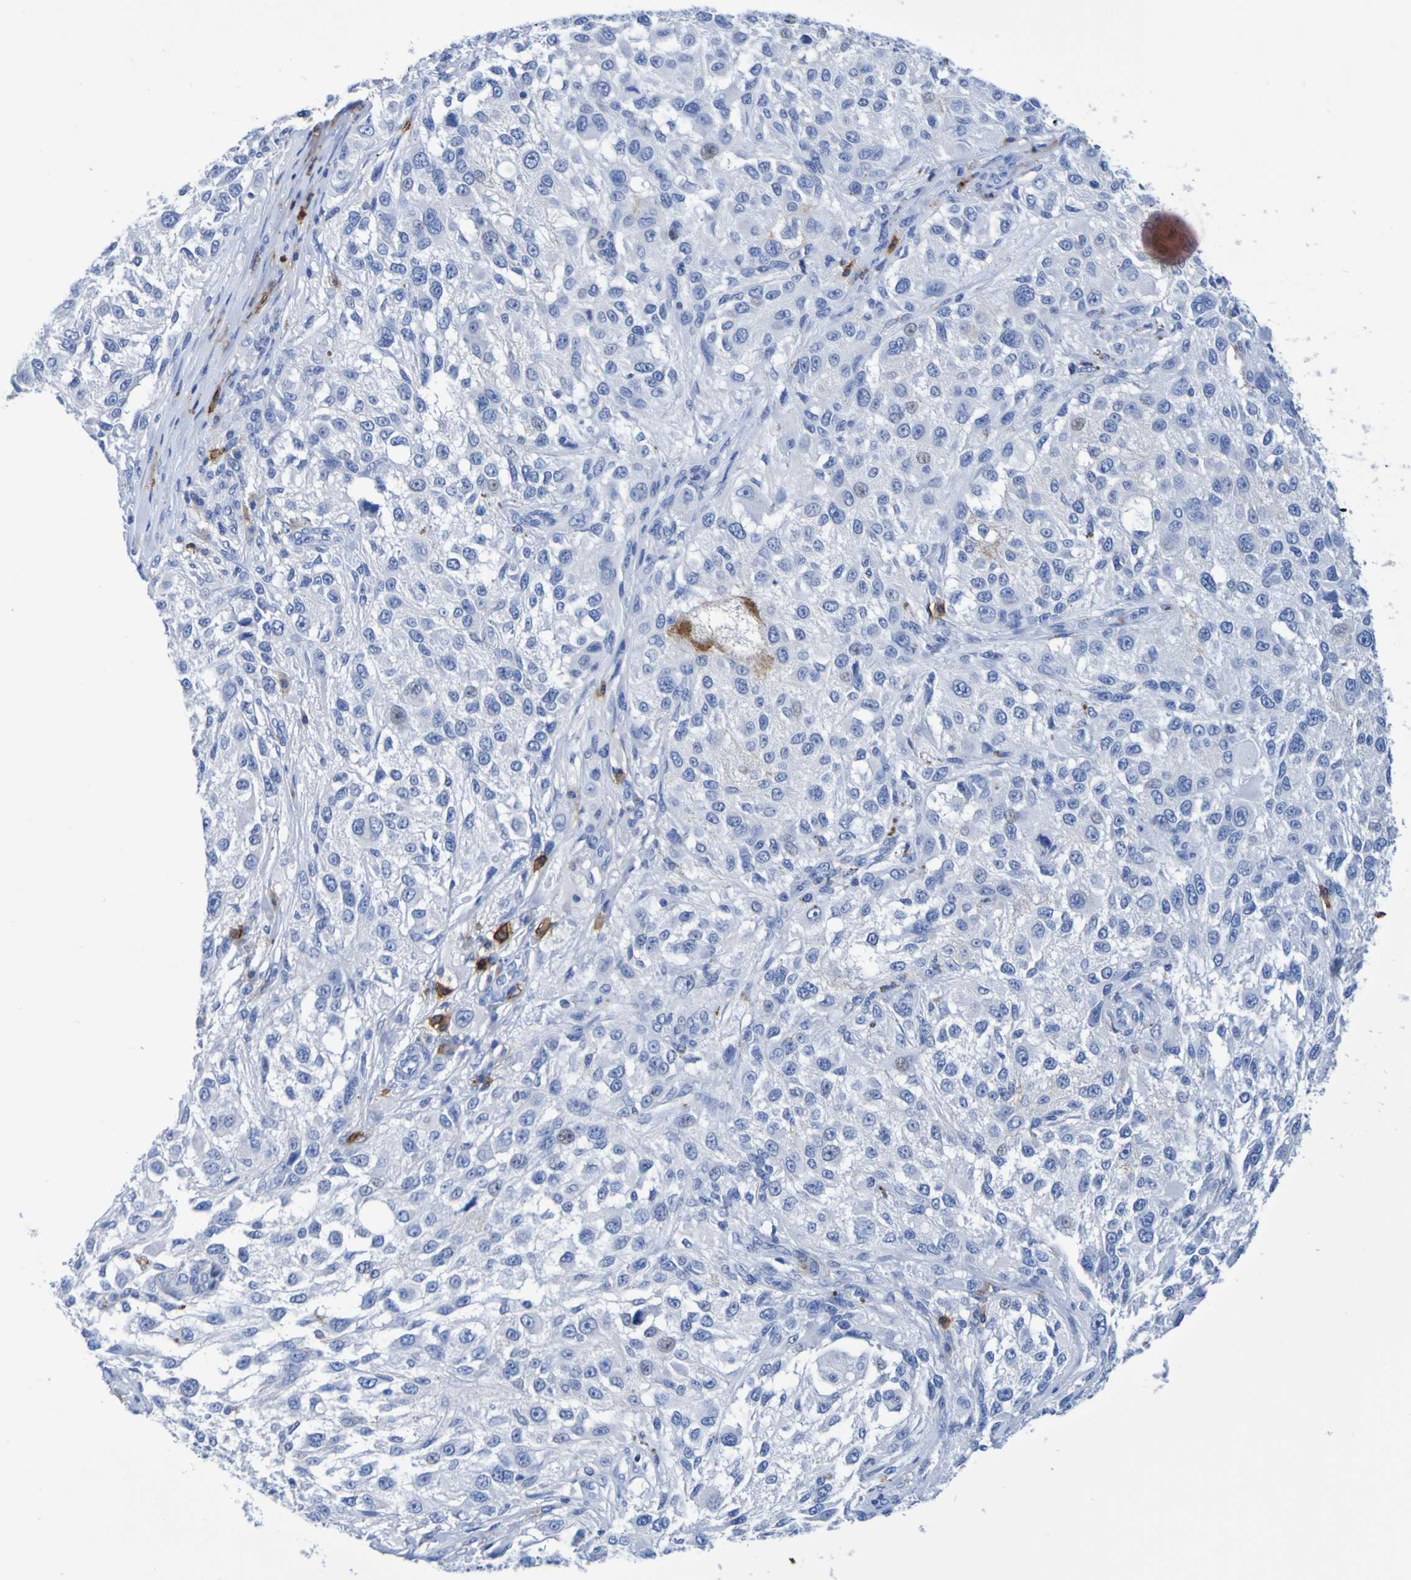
{"staining": {"intensity": "negative", "quantity": "none", "location": "none"}, "tissue": "melanoma", "cell_type": "Tumor cells", "image_type": "cancer", "snomed": [{"axis": "morphology", "description": "Necrosis, NOS"}, {"axis": "morphology", "description": "Malignant melanoma, NOS"}, {"axis": "topography", "description": "Skin"}], "caption": "Melanoma was stained to show a protein in brown. There is no significant staining in tumor cells. (DAB immunohistochemistry with hematoxylin counter stain).", "gene": "DPEP1", "patient": {"sex": "female", "age": 87}}